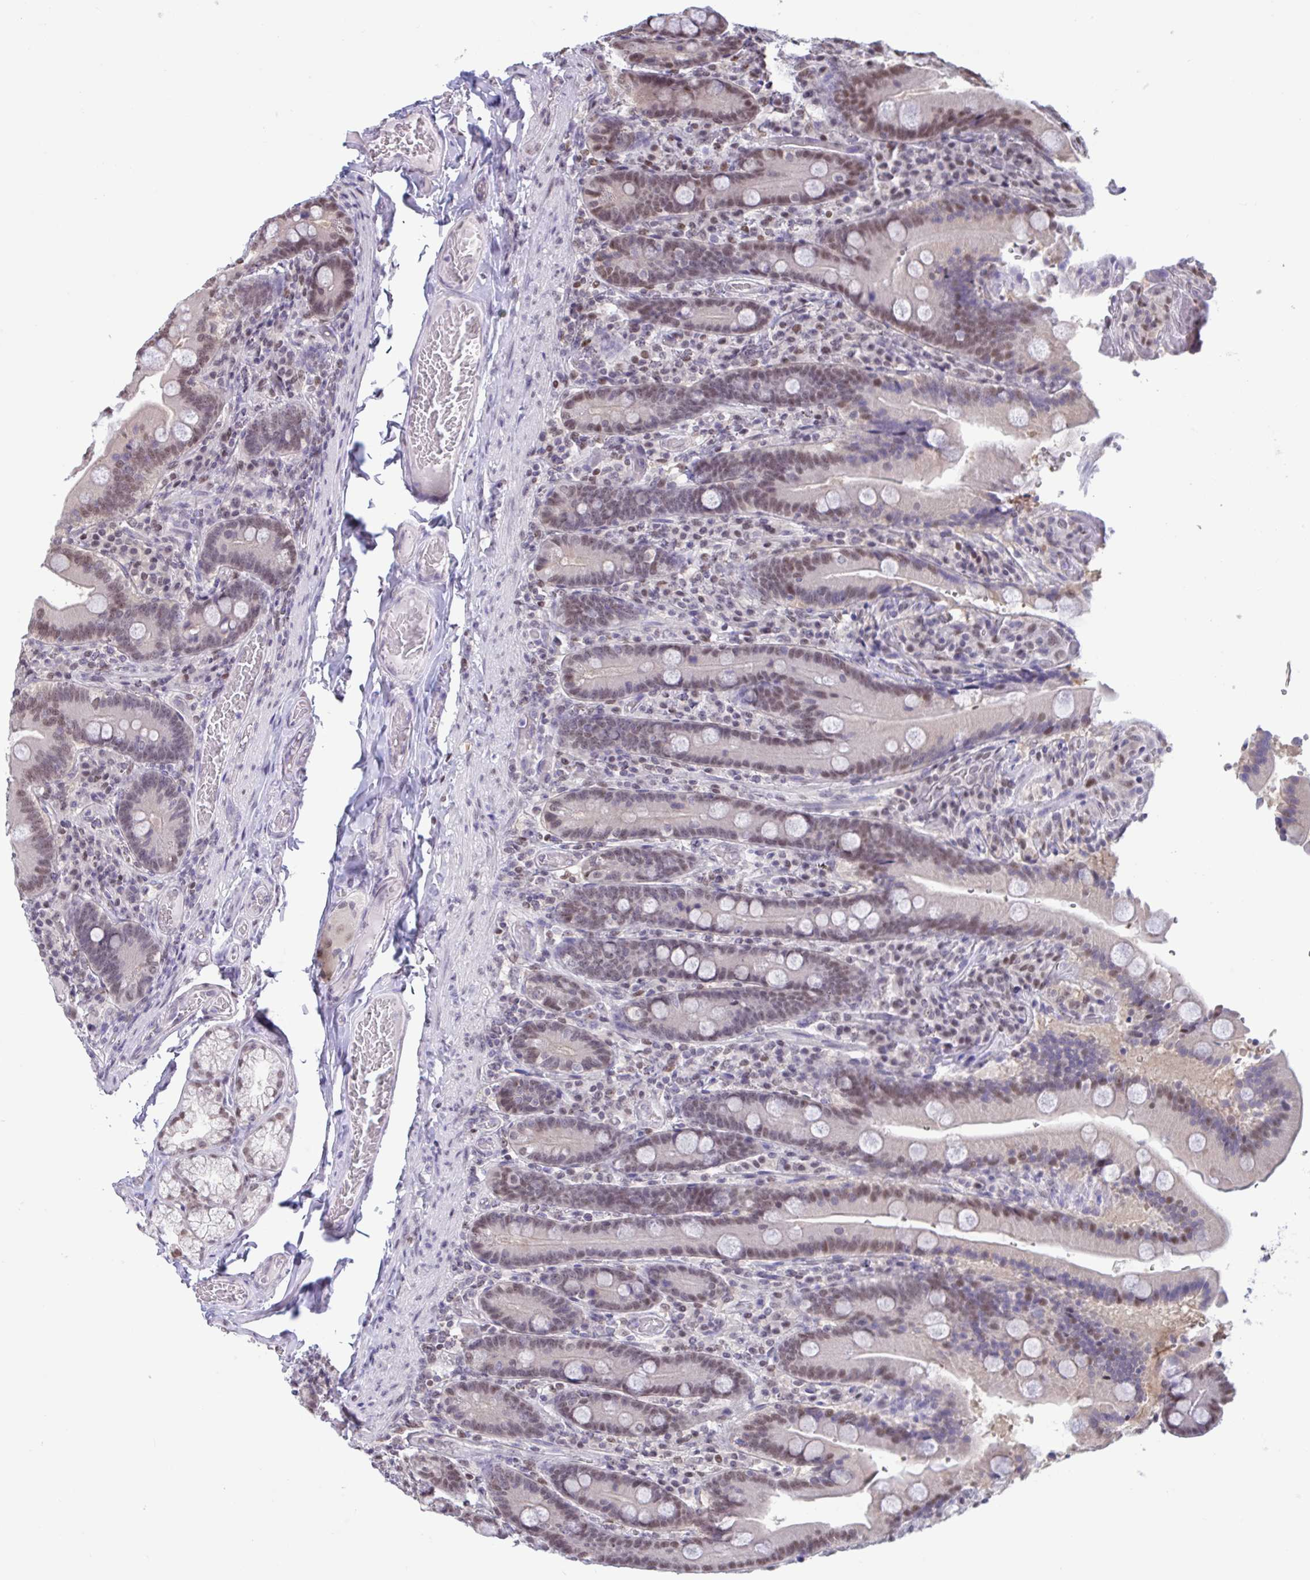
{"staining": {"intensity": "moderate", "quantity": "25%-75%", "location": "nuclear"}, "tissue": "duodenum", "cell_type": "Glandular cells", "image_type": "normal", "snomed": [{"axis": "morphology", "description": "Normal tissue, NOS"}, {"axis": "topography", "description": "Duodenum"}], "caption": "Immunohistochemistry staining of unremarkable duodenum, which exhibits medium levels of moderate nuclear positivity in about 25%-75% of glandular cells indicating moderate nuclear protein expression. The staining was performed using DAB (brown) for protein detection and nuclei were counterstained in hematoxylin (blue).", "gene": "RBL1", "patient": {"sex": "female", "age": 62}}